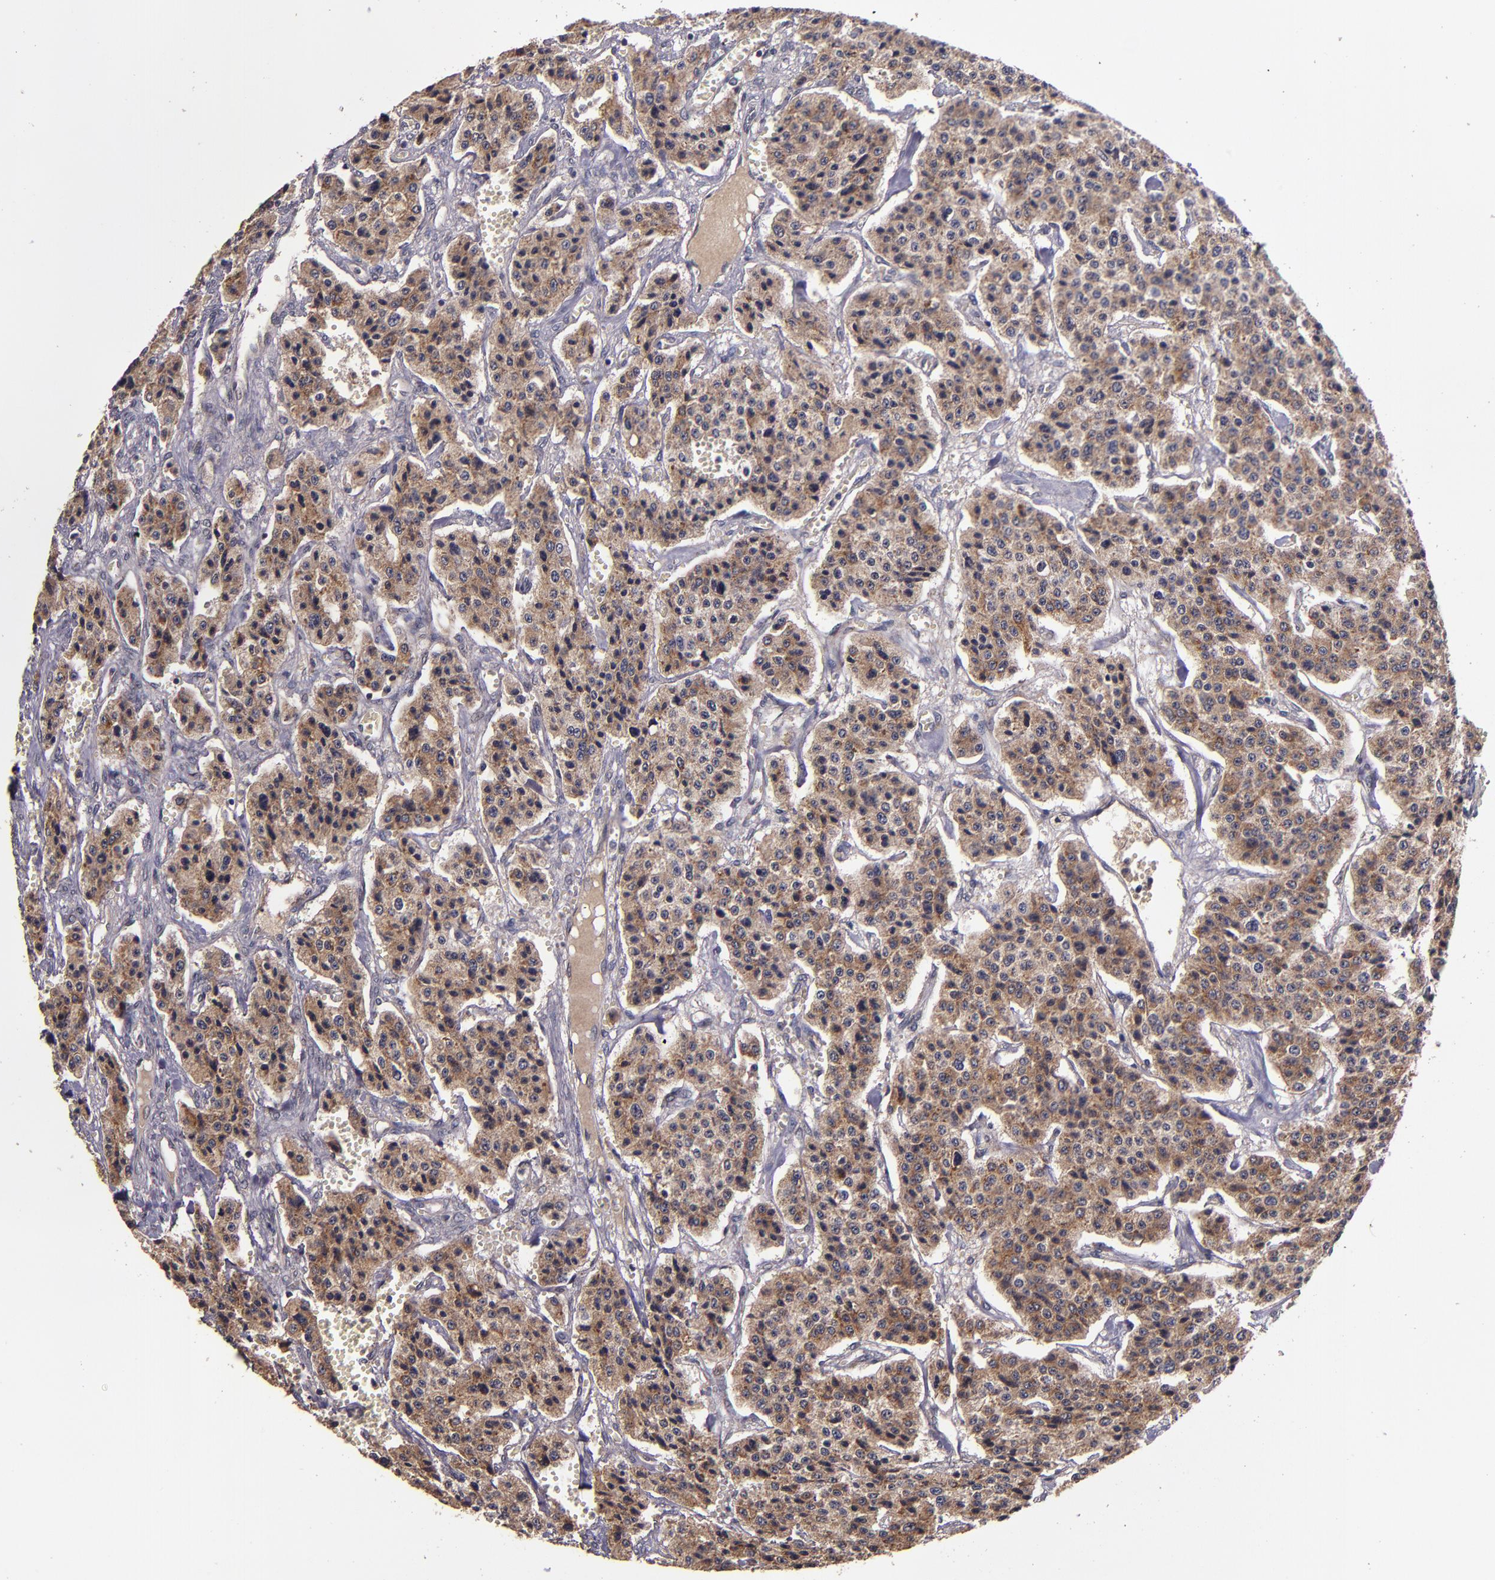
{"staining": {"intensity": "moderate", "quantity": ">75%", "location": "cytoplasmic/membranous"}, "tissue": "carcinoid", "cell_type": "Tumor cells", "image_type": "cancer", "snomed": [{"axis": "morphology", "description": "Carcinoid, malignant, NOS"}, {"axis": "topography", "description": "Small intestine"}], "caption": "The photomicrograph exhibits a brown stain indicating the presence of a protein in the cytoplasmic/membranous of tumor cells in carcinoid (malignant).", "gene": "PRAF2", "patient": {"sex": "male", "age": 52}}